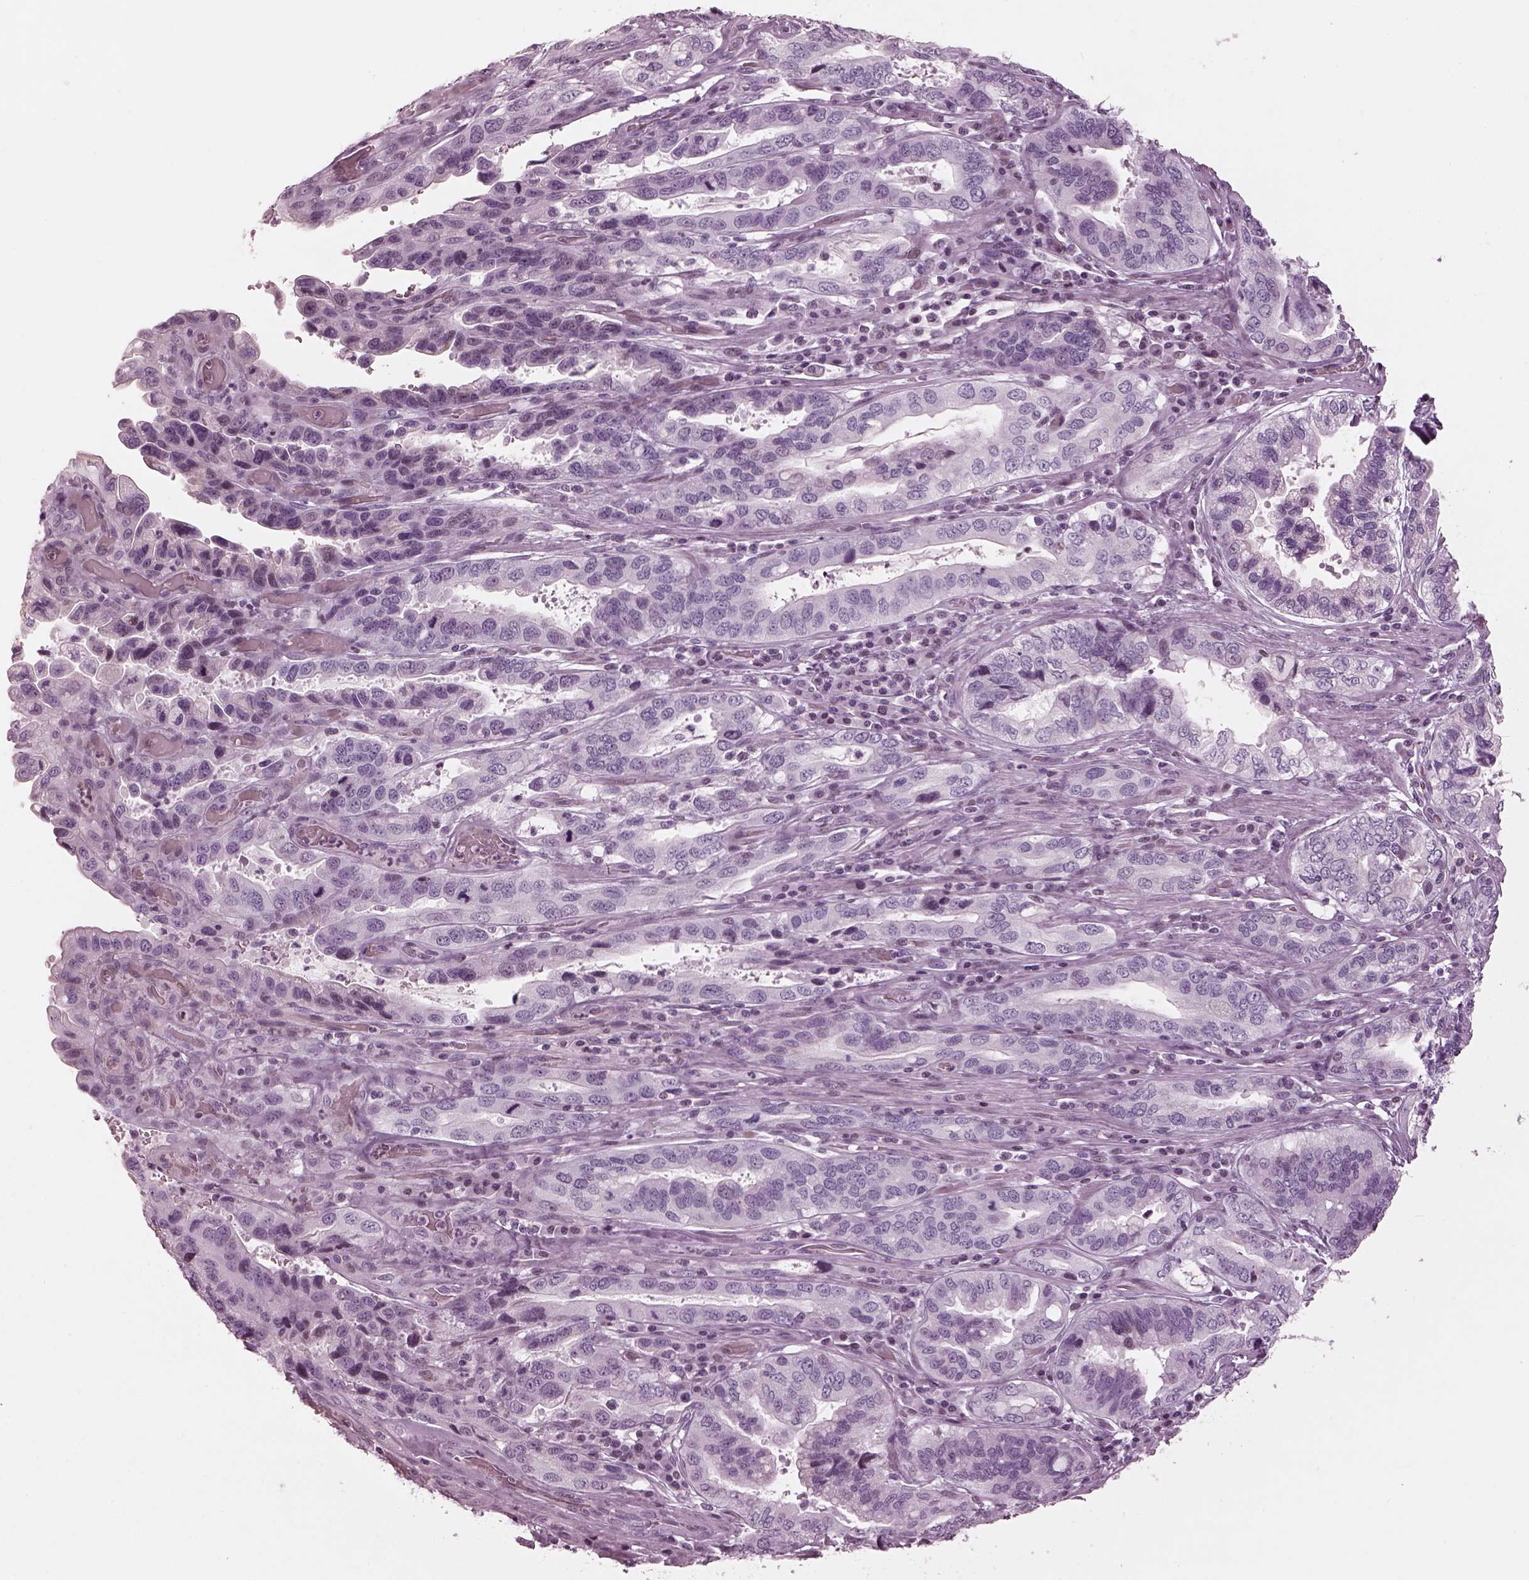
{"staining": {"intensity": "negative", "quantity": "none", "location": "none"}, "tissue": "stomach cancer", "cell_type": "Tumor cells", "image_type": "cancer", "snomed": [{"axis": "morphology", "description": "Adenocarcinoma, NOS"}, {"axis": "topography", "description": "Stomach, lower"}], "caption": "This is an immunohistochemistry (IHC) photomicrograph of stomach cancer. There is no positivity in tumor cells.", "gene": "OPN4", "patient": {"sex": "female", "age": 76}}